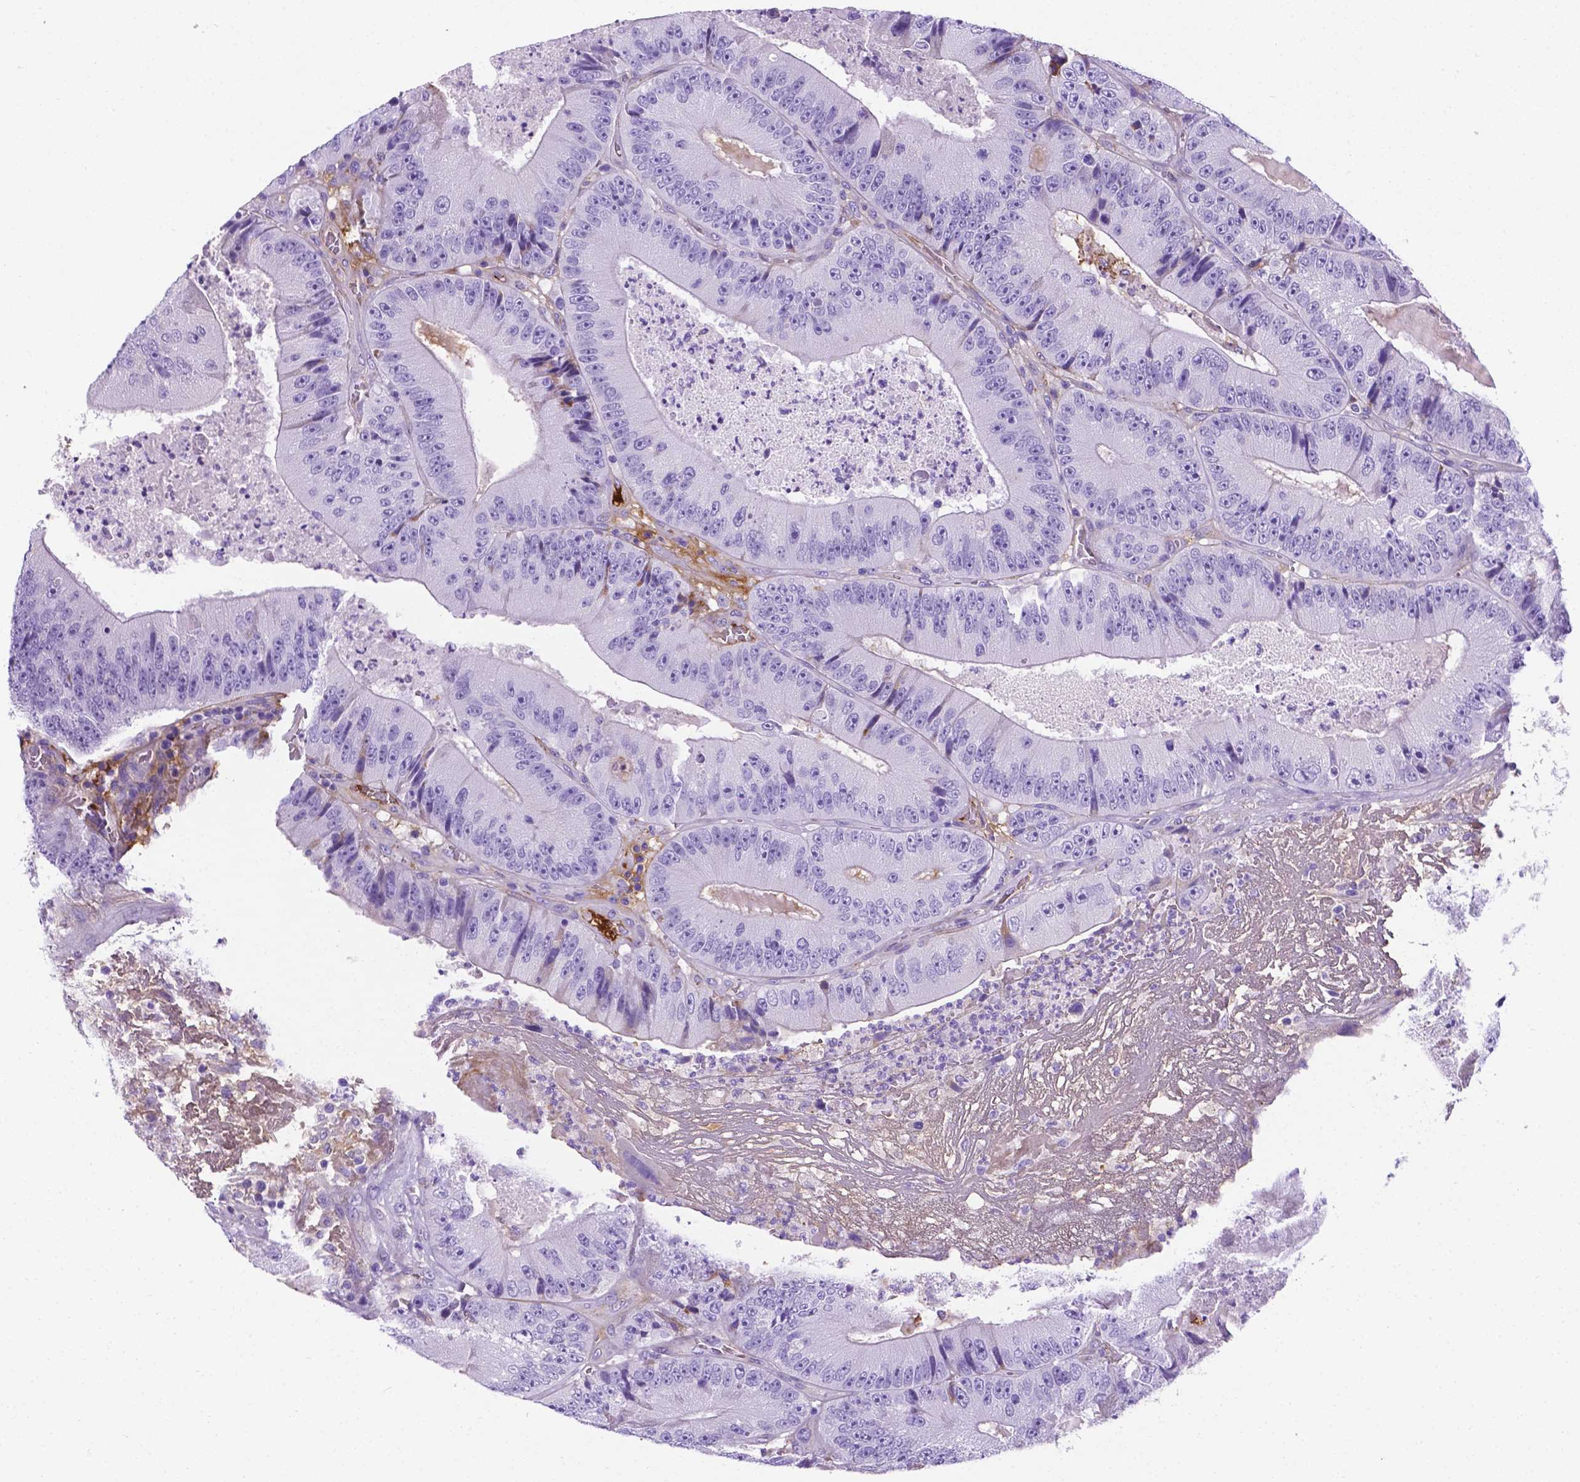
{"staining": {"intensity": "negative", "quantity": "none", "location": "none"}, "tissue": "colorectal cancer", "cell_type": "Tumor cells", "image_type": "cancer", "snomed": [{"axis": "morphology", "description": "Adenocarcinoma, NOS"}, {"axis": "topography", "description": "Colon"}], "caption": "The image exhibits no significant expression in tumor cells of adenocarcinoma (colorectal).", "gene": "APOE", "patient": {"sex": "female", "age": 86}}